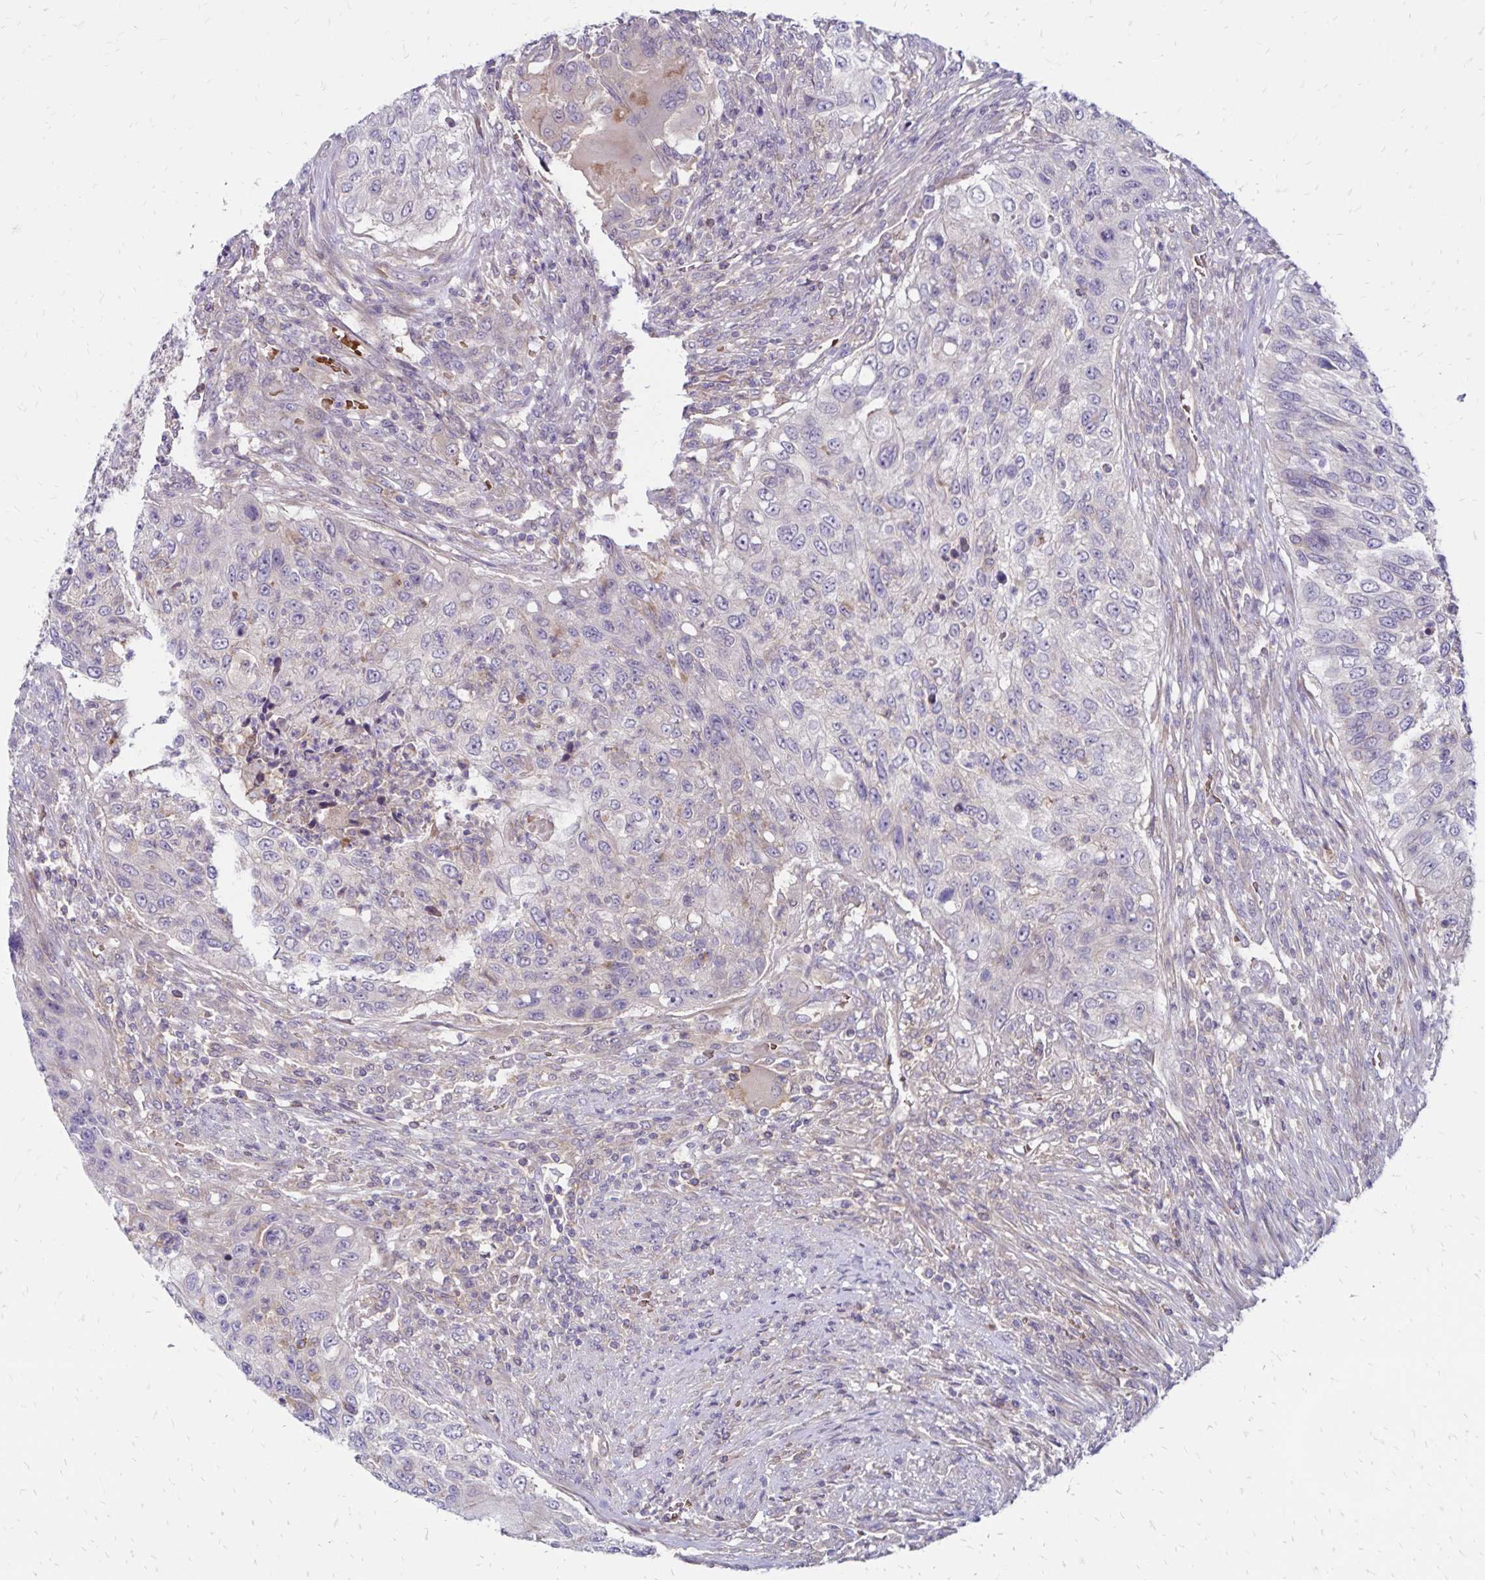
{"staining": {"intensity": "negative", "quantity": "none", "location": "none"}, "tissue": "urothelial cancer", "cell_type": "Tumor cells", "image_type": "cancer", "snomed": [{"axis": "morphology", "description": "Urothelial carcinoma, High grade"}, {"axis": "topography", "description": "Urinary bladder"}], "caption": "A high-resolution image shows immunohistochemistry staining of urothelial cancer, which shows no significant positivity in tumor cells.", "gene": "FSD1", "patient": {"sex": "female", "age": 60}}